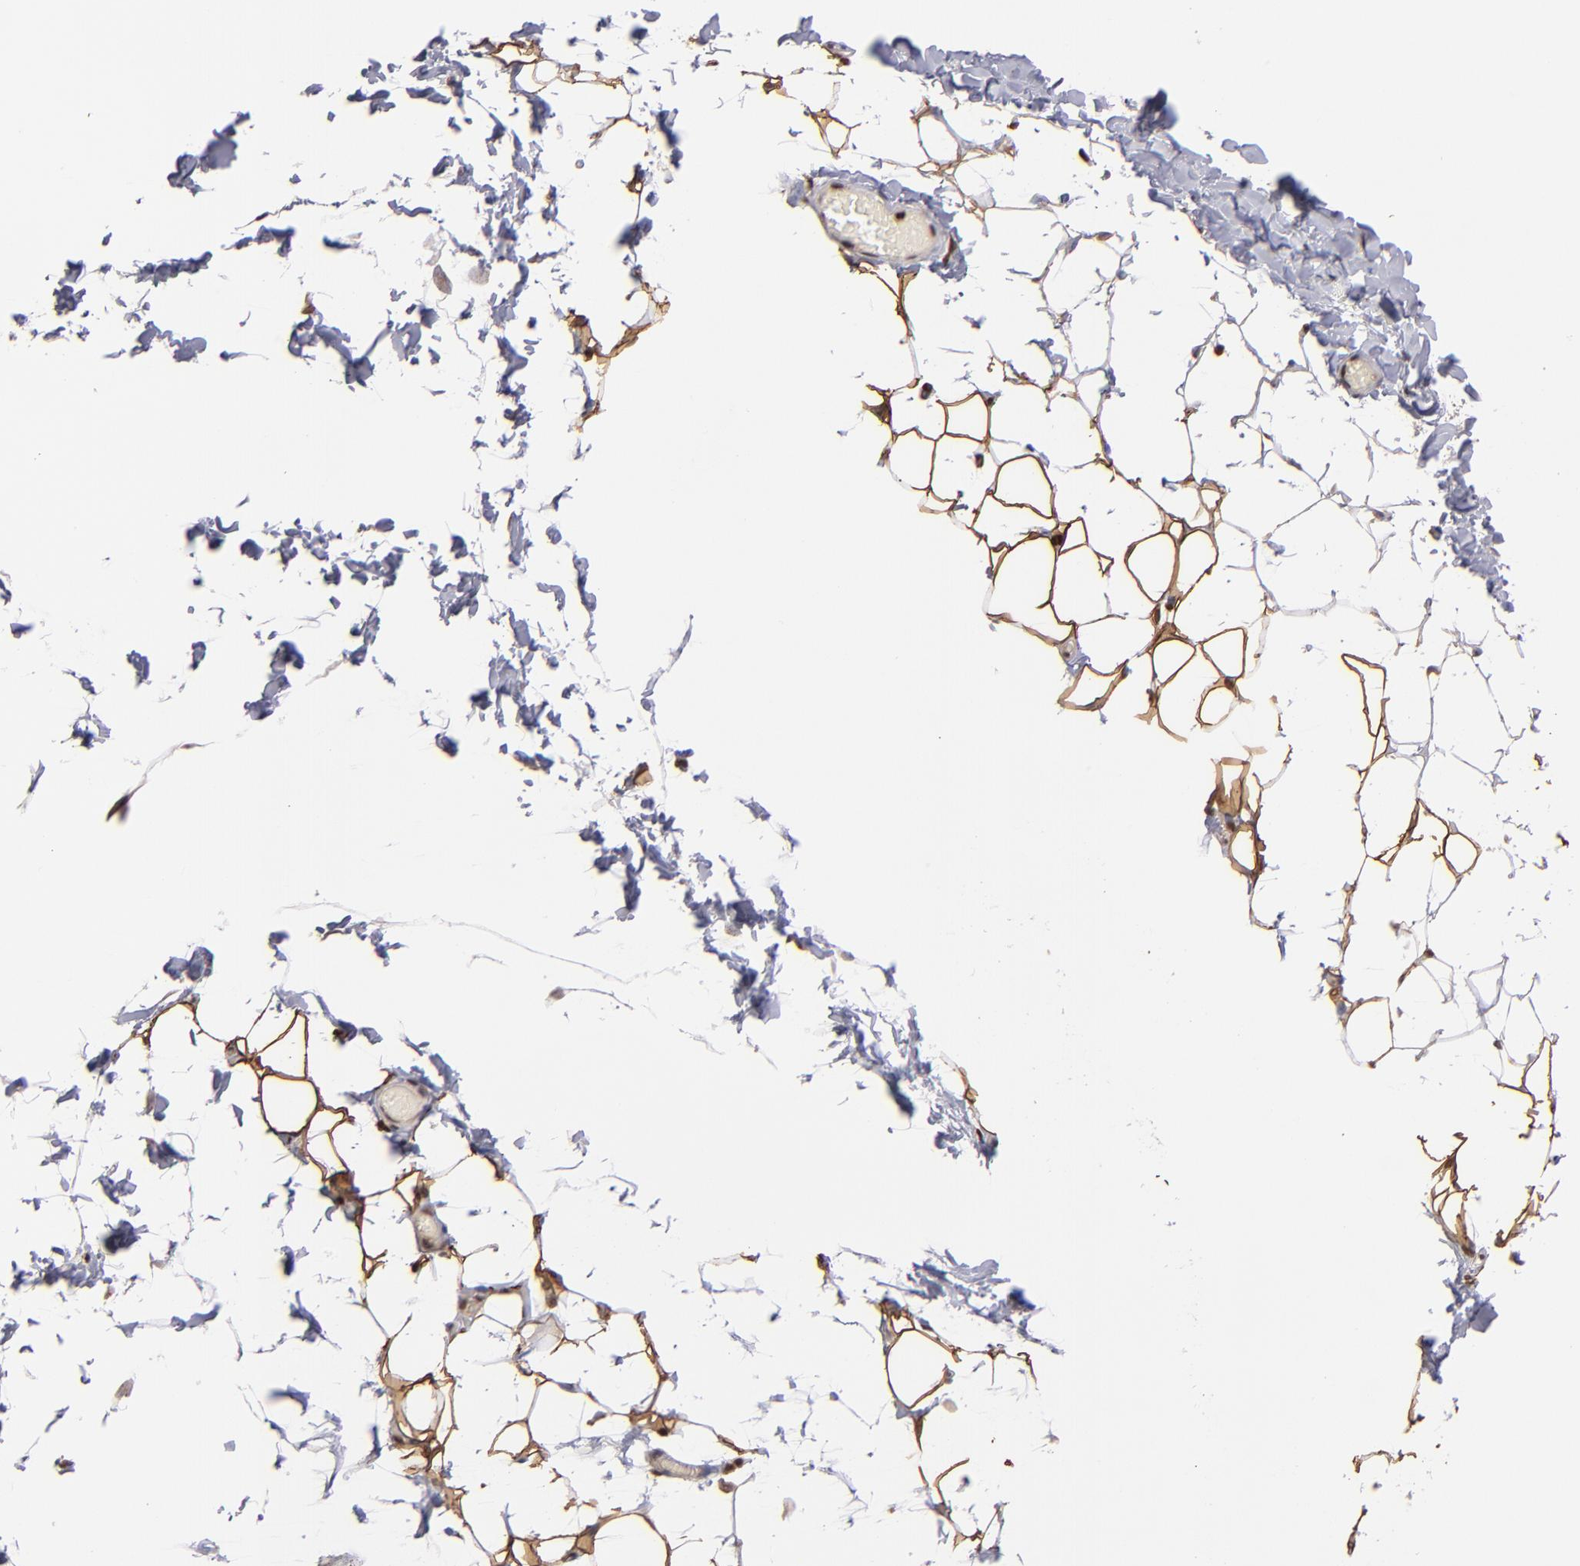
{"staining": {"intensity": "strong", "quantity": "25%-75%", "location": "cytoplasmic/membranous"}, "tissue": "adipose tissue", "cell_type": "Adipocytes", "image_type": "normal", "snomed": [{"axis": "morphology", "description": "Normal tissue, NOS"}, {"axis": "topography", "description": "Soft tissue"}], "caption": "Immunohistochemistry micrograph of normal adipose tissue stained for a protein (brown), which exhibits high levels of strong cytoplasmic/membranous staining in about 25%-75% of adipocytes.", "gene": "TOP1MT", "patient": {"sex": "male", "age": 26}}